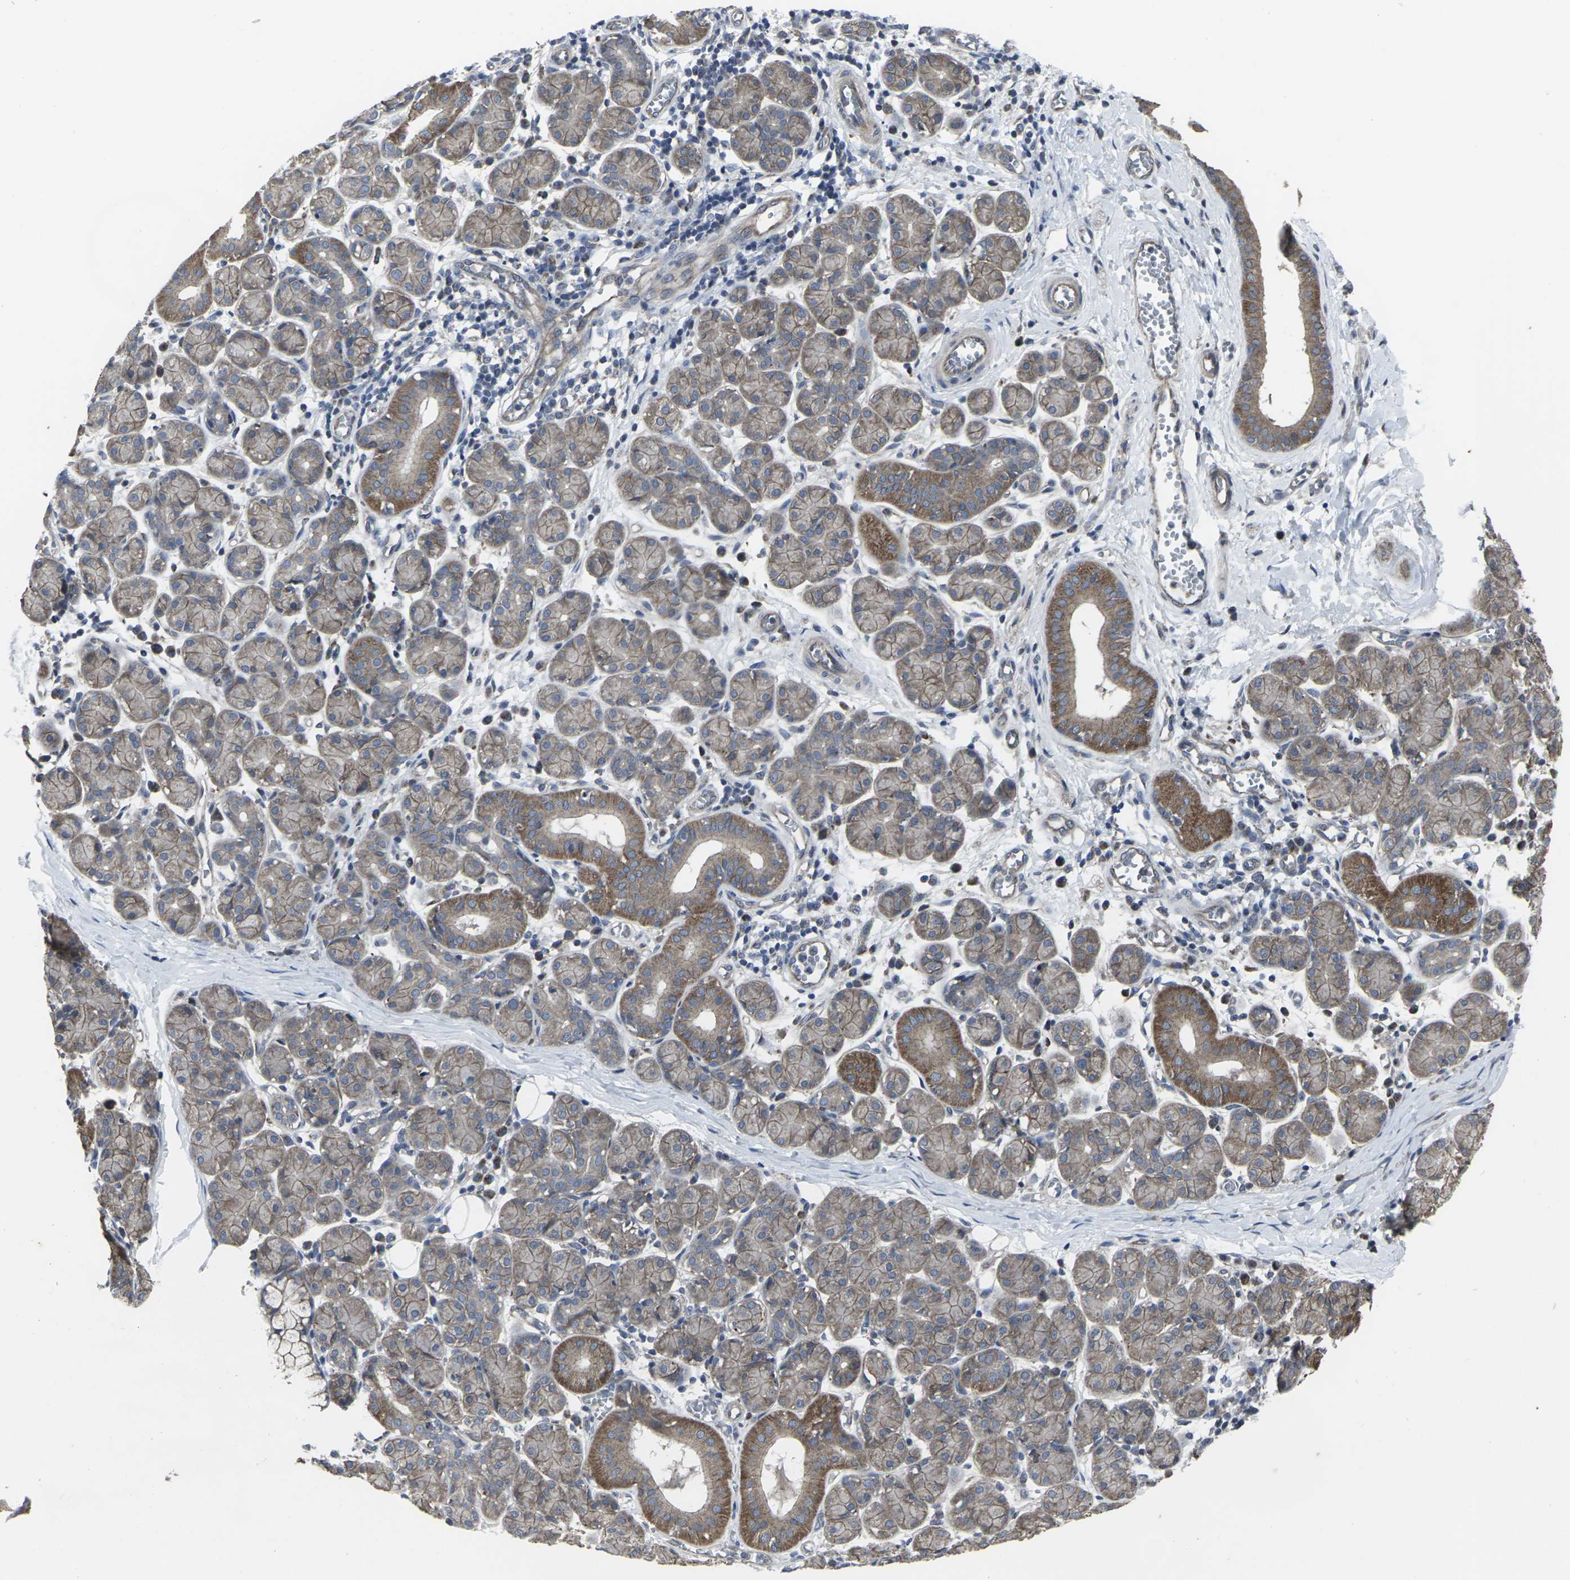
{"staining": {"intensity": "moderate", "quantity": ">75%", "location": "cytoplasmic/membranous"}, "tissue": "salivary gland", "cell_type": "Glandular cells", "image_type": "normal", "snomed": [{"axis": "morphology", "description": "Normal tissue, NOS"}, {"axis": "morphology", "description": "Inflammation, NOS"}, {"axis": "topography", "description": "Lymph node"}, {"axis": "topography", "description": "Salivary gland"}], "caption": "Immunohistochemical staining of benign salivary gland displays >75% levels of moderate cytoplasmic/membranous protein positivity in about >75% of glandular cells.", "gene": "MAPKAPK2", "patient": {"sex": "male", "age": 3}}